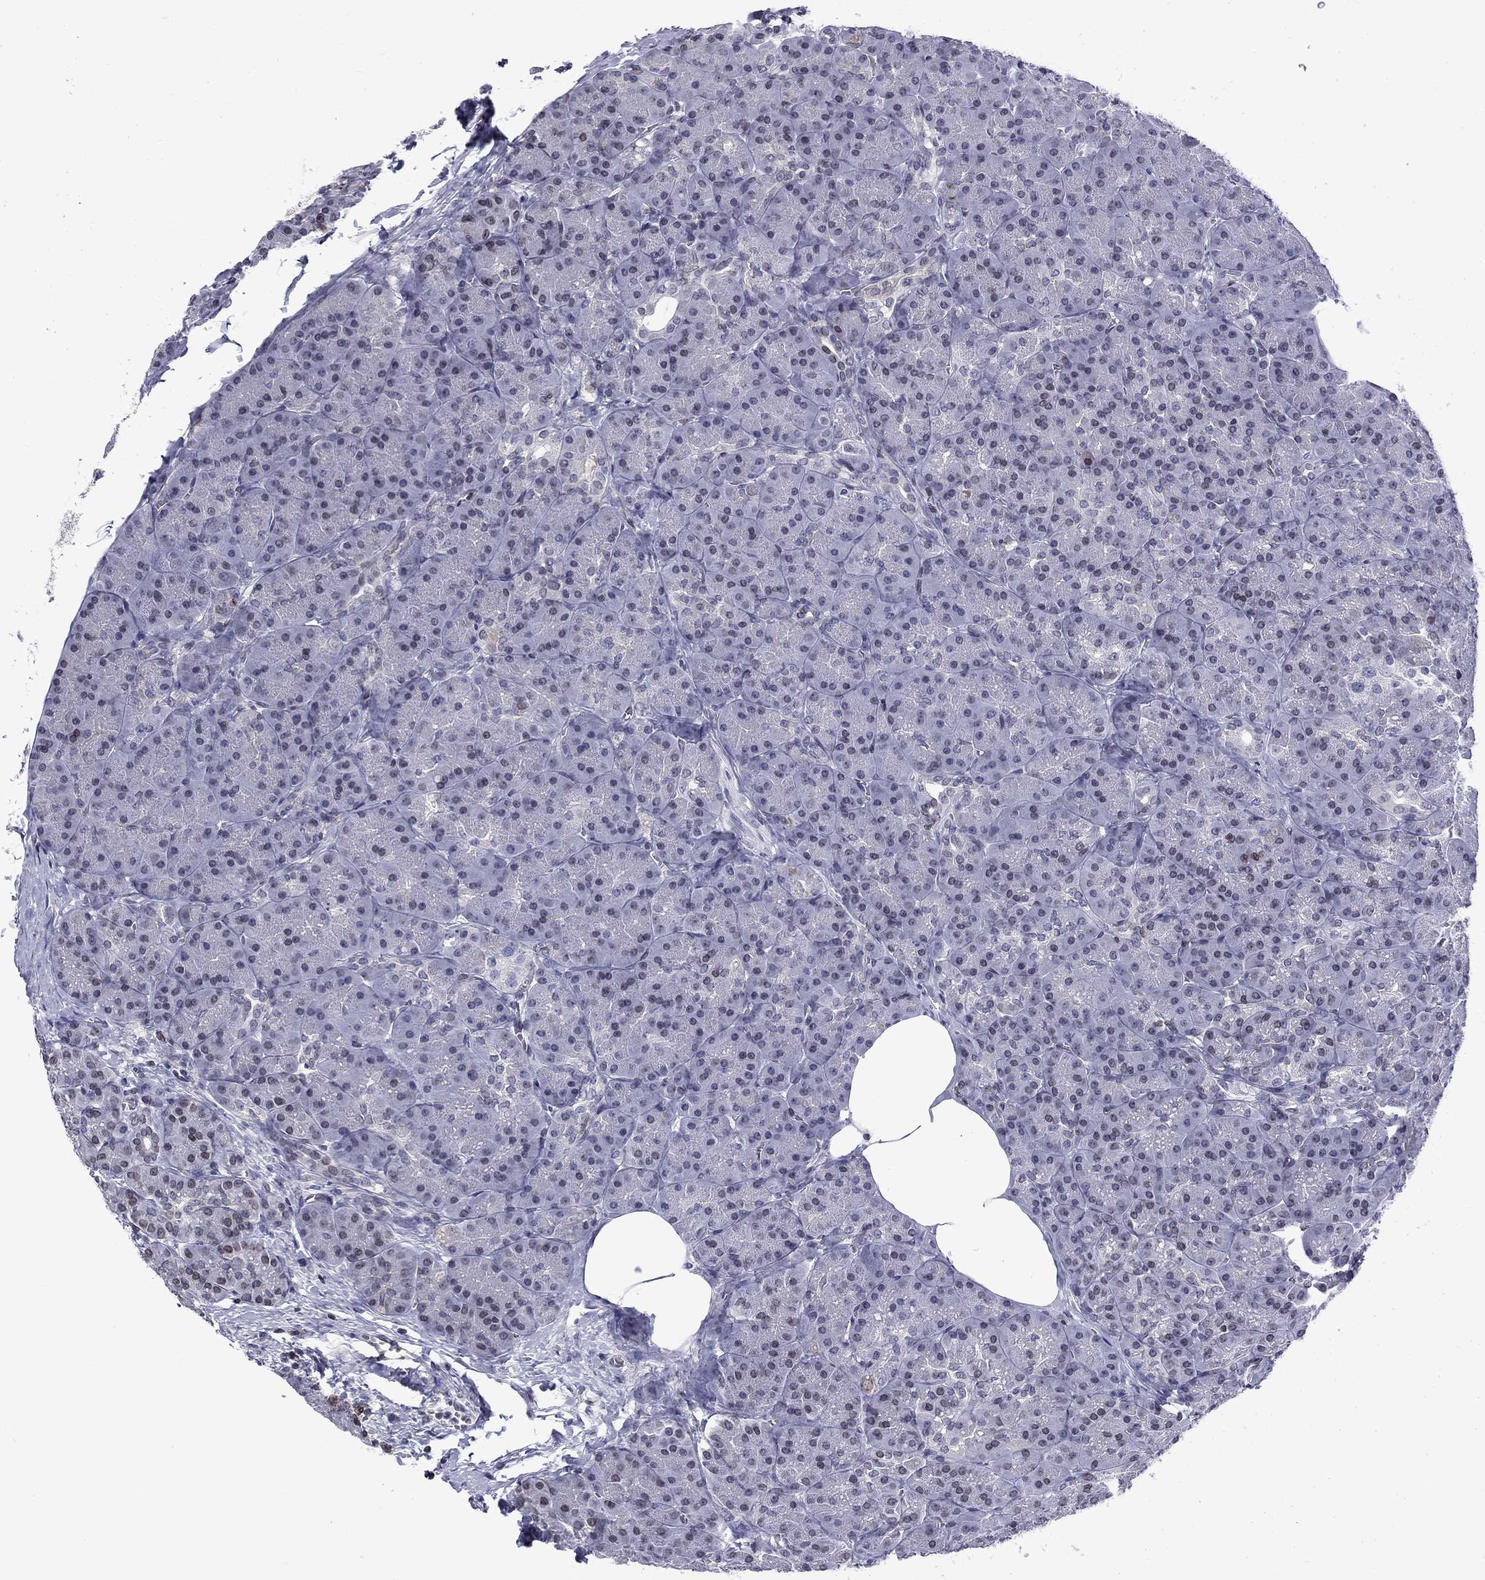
{"staining": {"intensity": "negative", "quantity": "none", "location": "none"}, "tissue": "pancreas", "cell_type": "Exocrine glandular cells", "image_type": "normal", "snomed": [{"axis": "morphology", "description": "Normal tissue, NOS"}, {"axis": "topography", "description": "Pancreas"}], "caption": "Exocrine glandular cells show no significant expression in unremarkable pancreas. (Stains: DAB immunohistochemistry (IHC) with hematoxylin counter stain, Microscopy: brightfield microscopy at high magnification).", "gene": "SLA", "patient": {"sex": "male", "age": 57}}